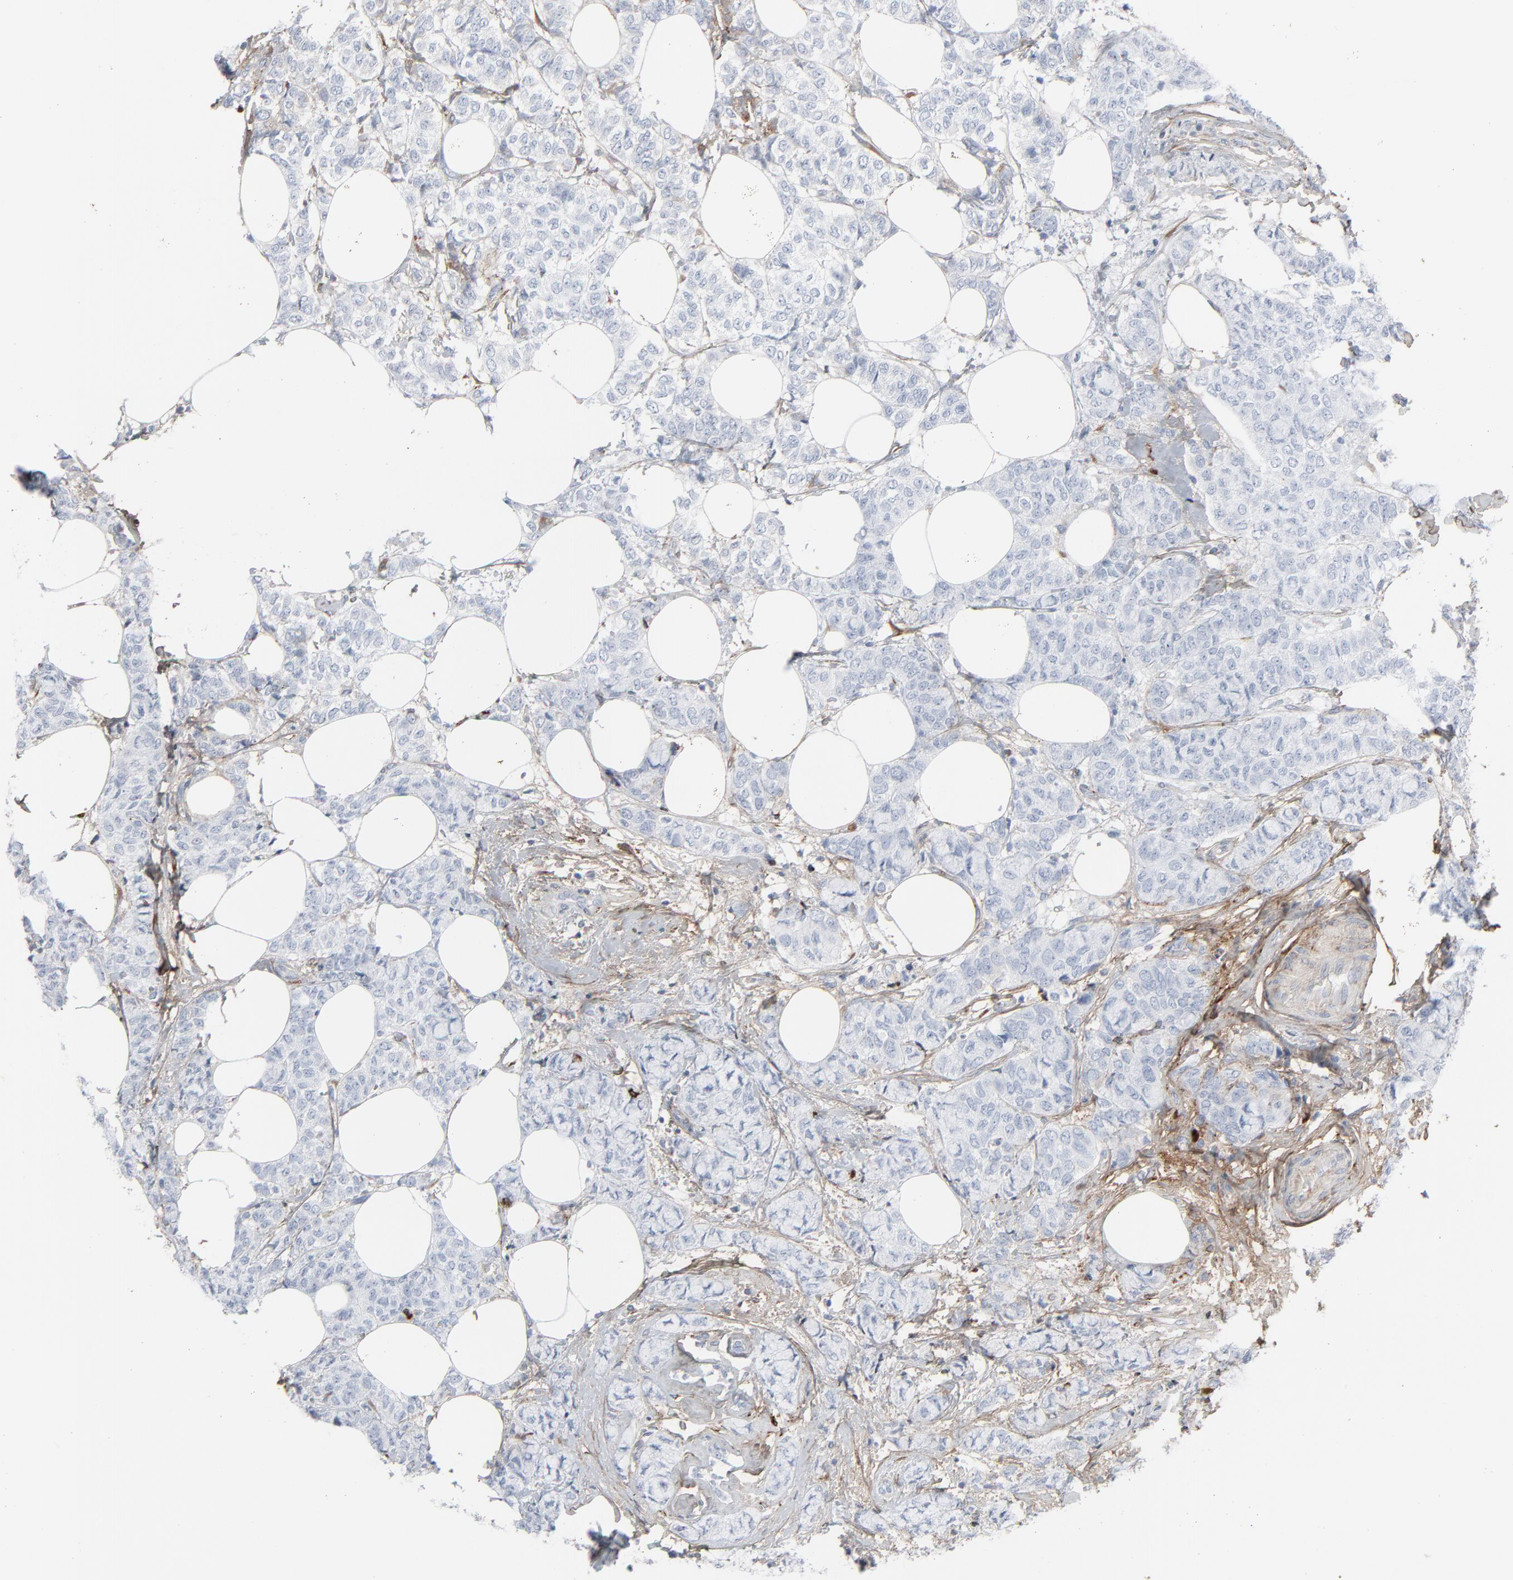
{"staining": {"intensity": "negative", "quantity": "none", "location": "none"}, "tissue": "breast cancer", "cell_type": "Tumor cells", "image_type": "cancer", "snomed": [{"axis": "morphology", "description": "Lobular carcinoma"}, {"axis": "topography", "description": "Breast"}], "caption": "There is no significant staining in tumor cells of breast cancer.", "gene": "BGN", "patient": {"sex": "female", "age": 60}}